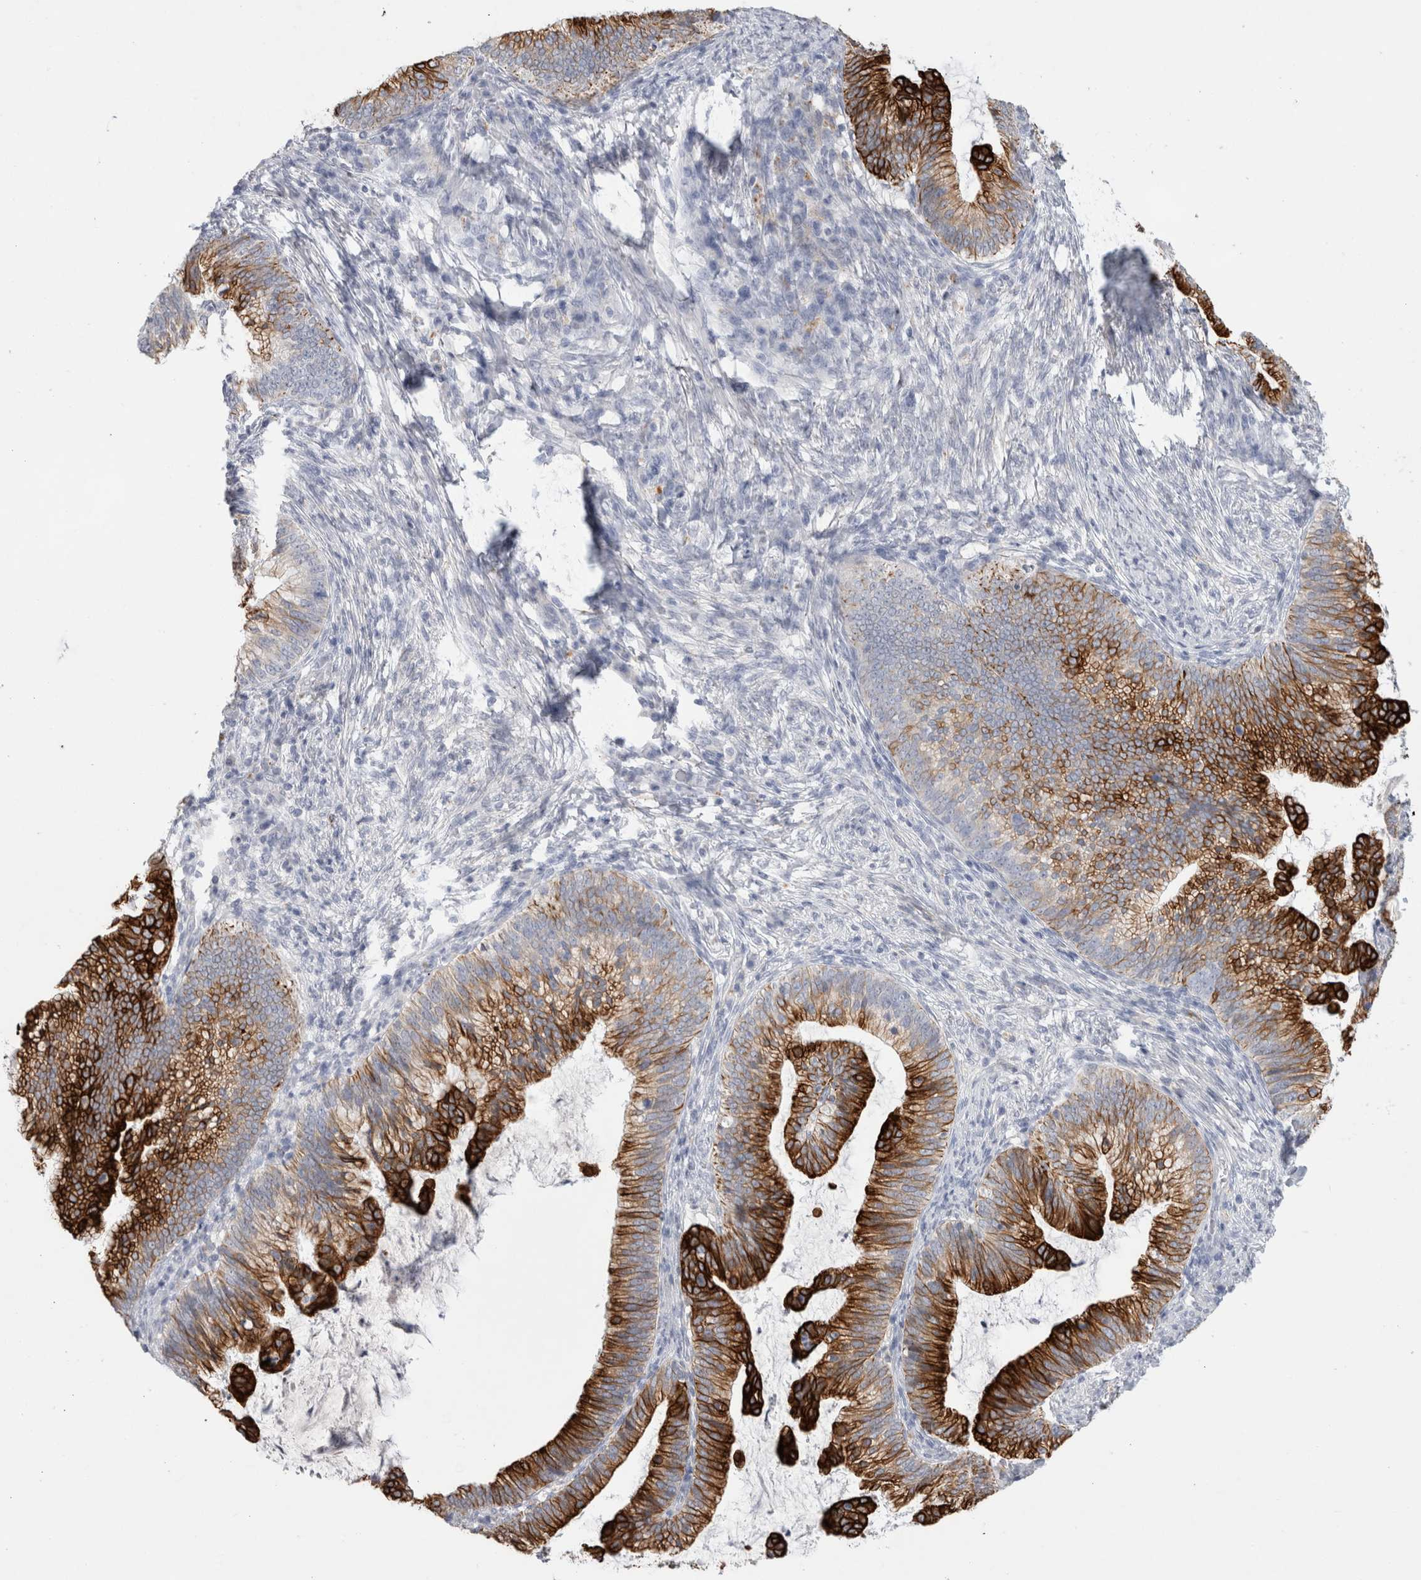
{"staining": {"intensity": "strong", "quantity": "25%-75%", "location": "cytoplasmic/membranous"}, "tissue": "cervical cancer", "cell_type": "Tumor cells", "image_type": "cancer", "snomed": [{"axis": "morphology", "description": "Adenocarcinoma, NOS"}, {"axis": "topography", "description": "Cervix"}], "caption": "Cervical adenocarcinoma tissue shows strong cytoplasmic/membranous staining in about 25%-75% of tumor cells, visualized by immunohistochemistry. Immunohistochemistry (ihc) stains the protein in brown and the nuclei are stained blue.", "gene": "GAA", "patient": {"sex": "female", "age": 36}}